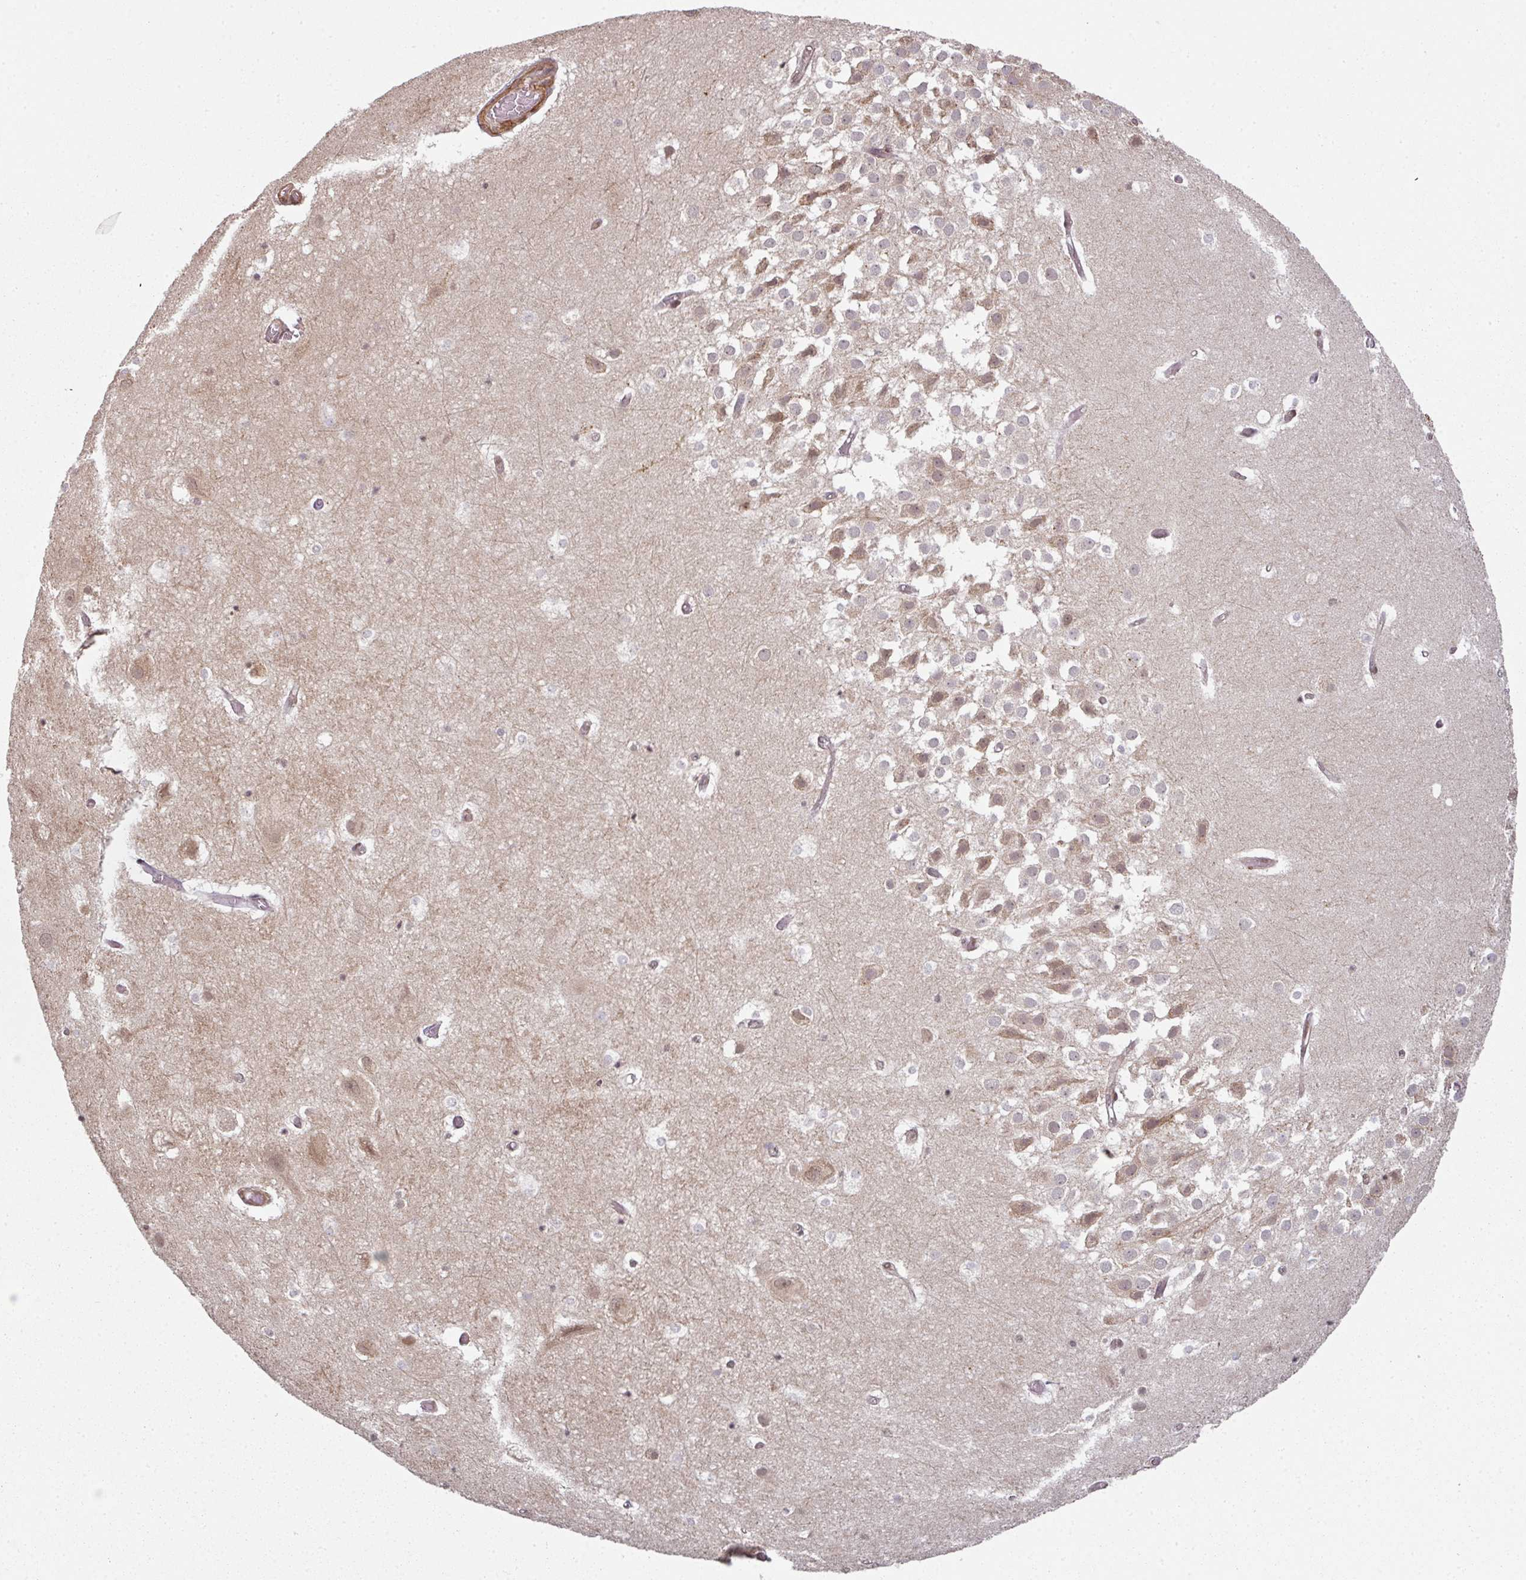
{"staining": {"intensity": "moderate", "quantity": "<25%", "location": "cytoplasmic/membranous,nuclear"}, "tissue": "hippocampus", "cell_type": "Glial cells", "image_type": "normal", "snomed": [{"axis": "morphology", "description": "Normal tissue, NOS"}, {"axis": "topography", "description": "Hippocampus"}], "caption": "Immunohistochemistry (IHC) photomicrograph of normal human hippocampus stained for a protein (brown), which displays low levels of moderate cytoplasmic/membranous,nuclear expression in about <25% of glial cells.", "gene": "SIK3", "patient": {"sex": "female", "age": 52}}